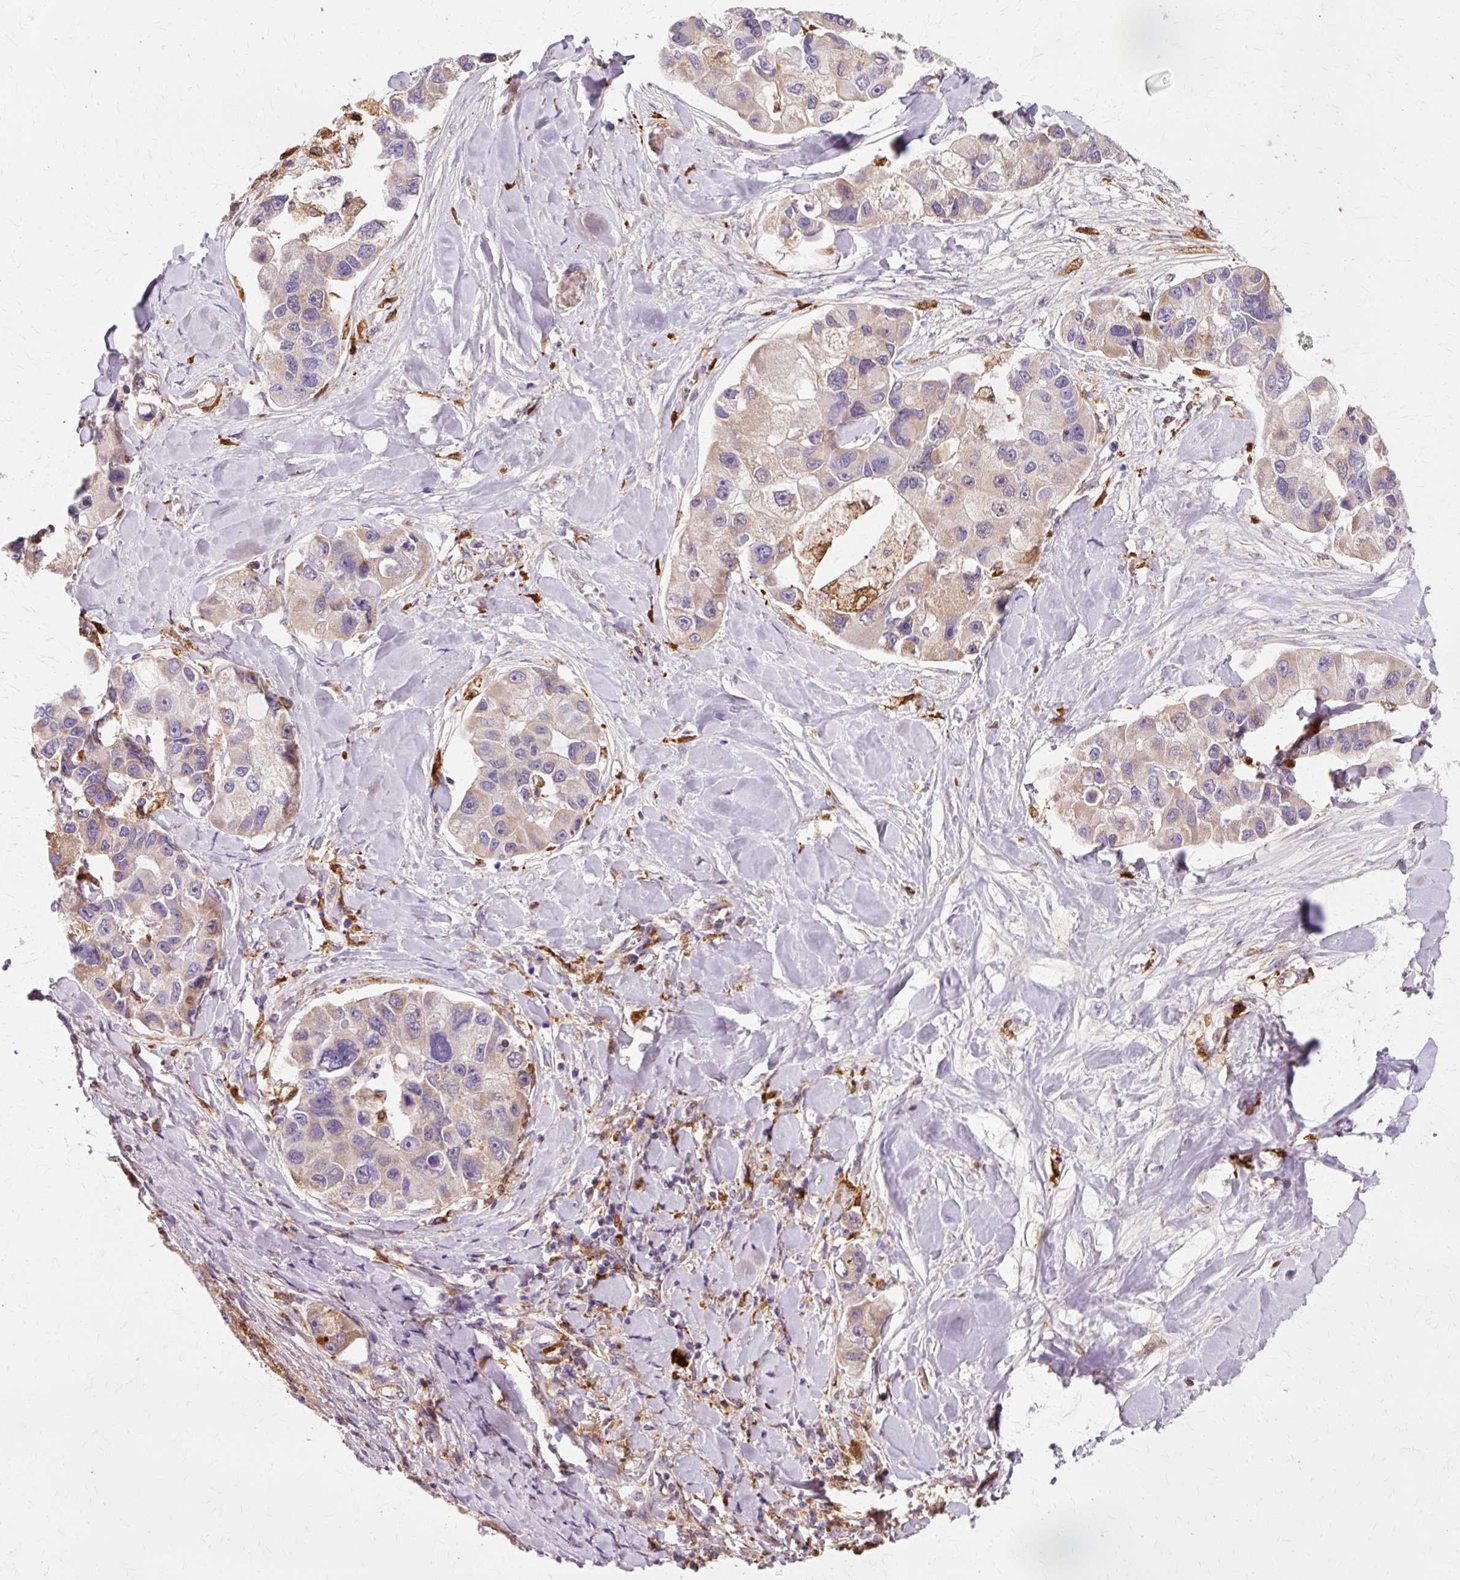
{"staining": {"intensity": "weak", "quantity": "25%-75%", "location": "cytoplasmic/membranous"}, "tissue": "lung cancer", "cell_type": "Tumor cells", "image_type": "cancer", "snomed": [{"axis": "morphology", "description": "Adenocarcinoma, NOS"}, {"axis": "topography", "description": "Lung"}], "caption": "A low amount of weak cytoplasmic/membranous staining is present in approximately 25%-75% of tumor cells in lung cancer tissue.", "gene": "GPX1", "patient": {"sex": "female", "age": 54}}